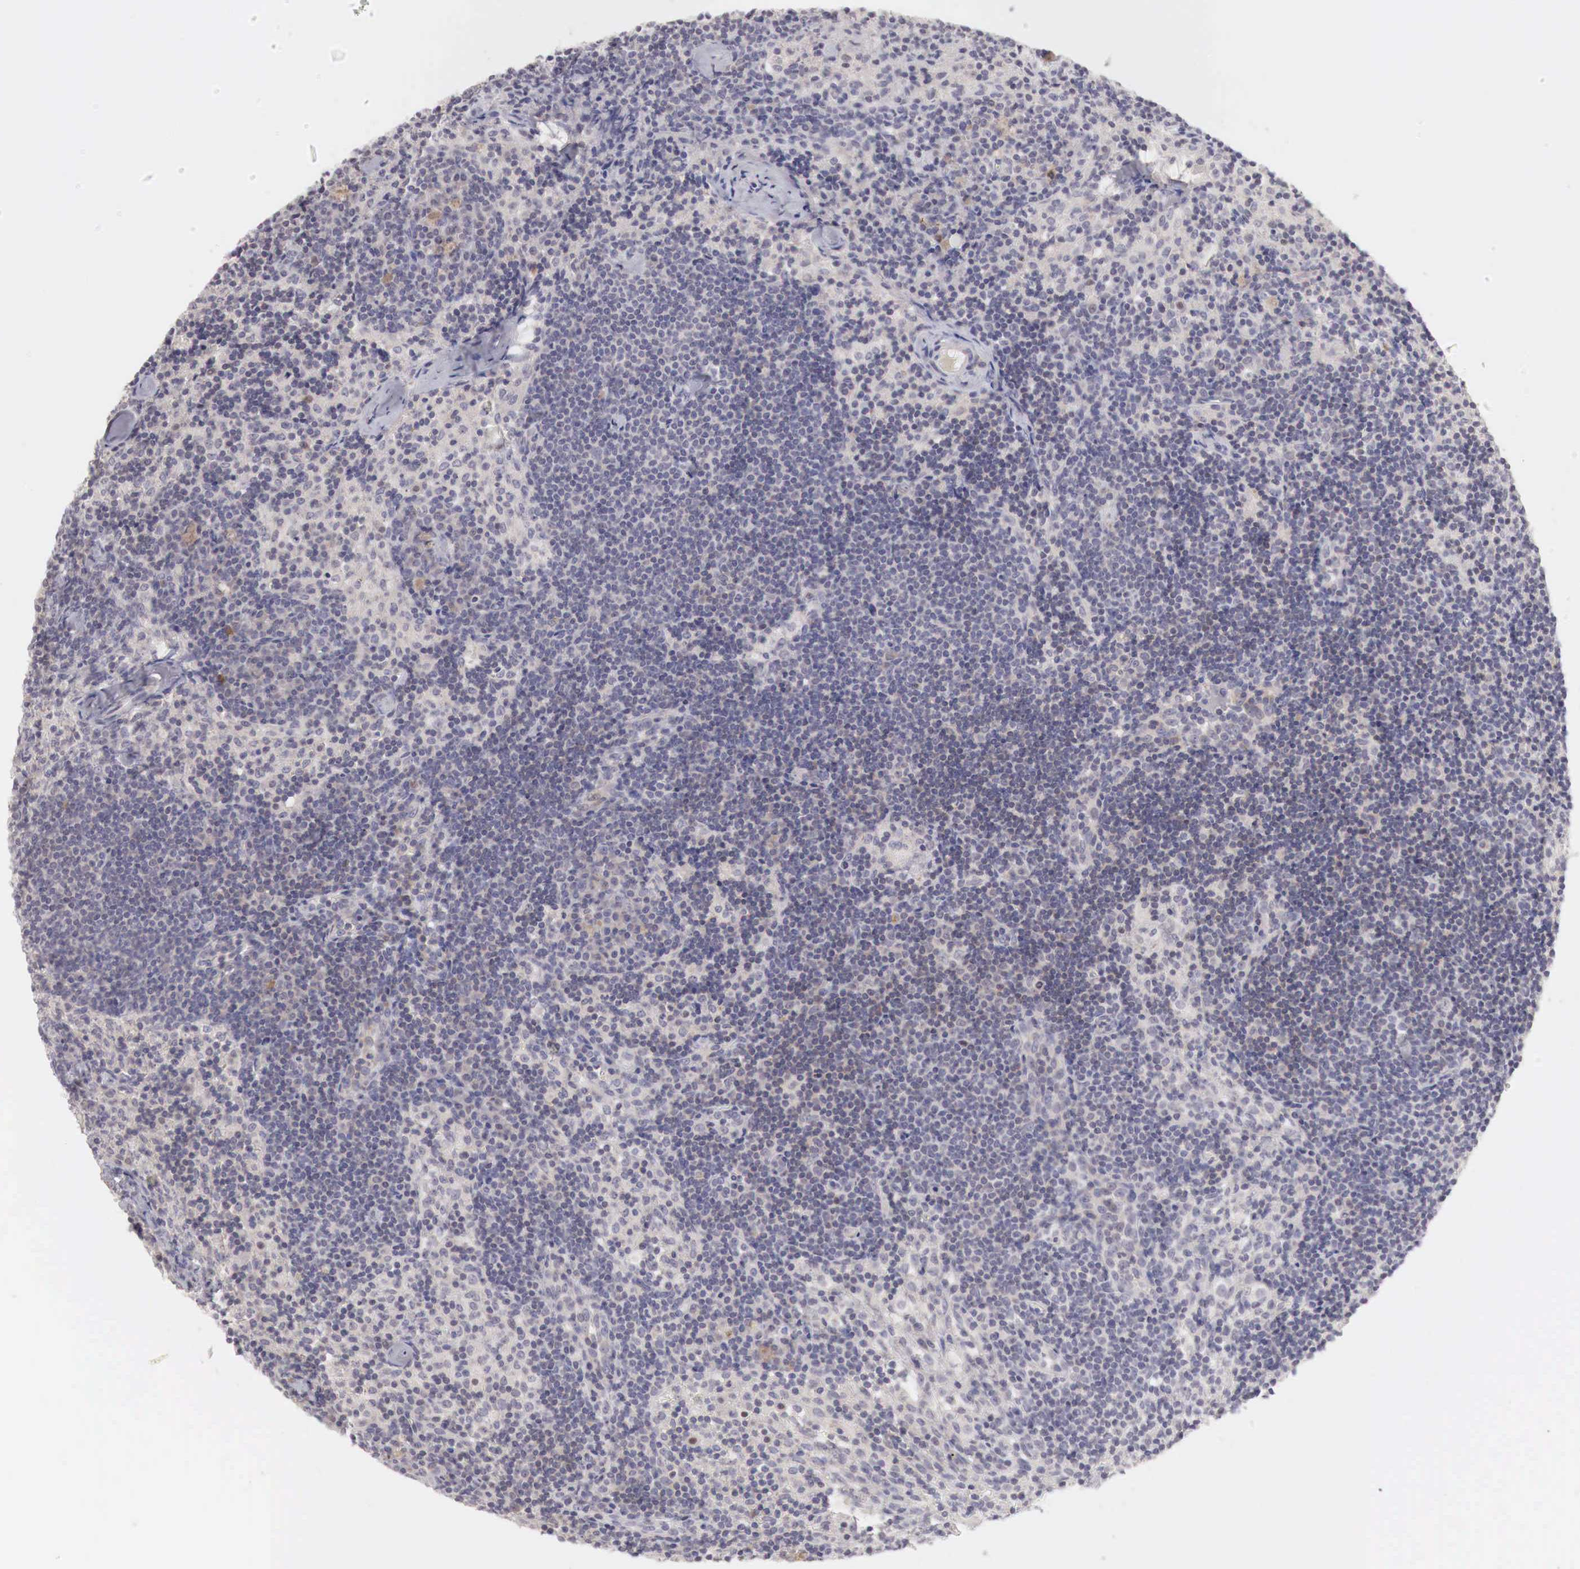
{"staining": {"intensity": "negative", "quantity": "none", "location": "none"}, "tissue": "lymph node", "cell_type": "Germinal center cells", "image_type": "normal", "snomed": [{"axis": "morphology", "description": "Normal tissue, NOS"}, {"axis": "topography", "description": "Lymph node"}], "caption": "IHC of unremarkable lymph node displays no positivity in germinal center cells. (DAB (3,3'-diaminobenzidine) IHC, high magnification).", "gene": "GATA1", "patient": {"sex": "female", "age": 35}}